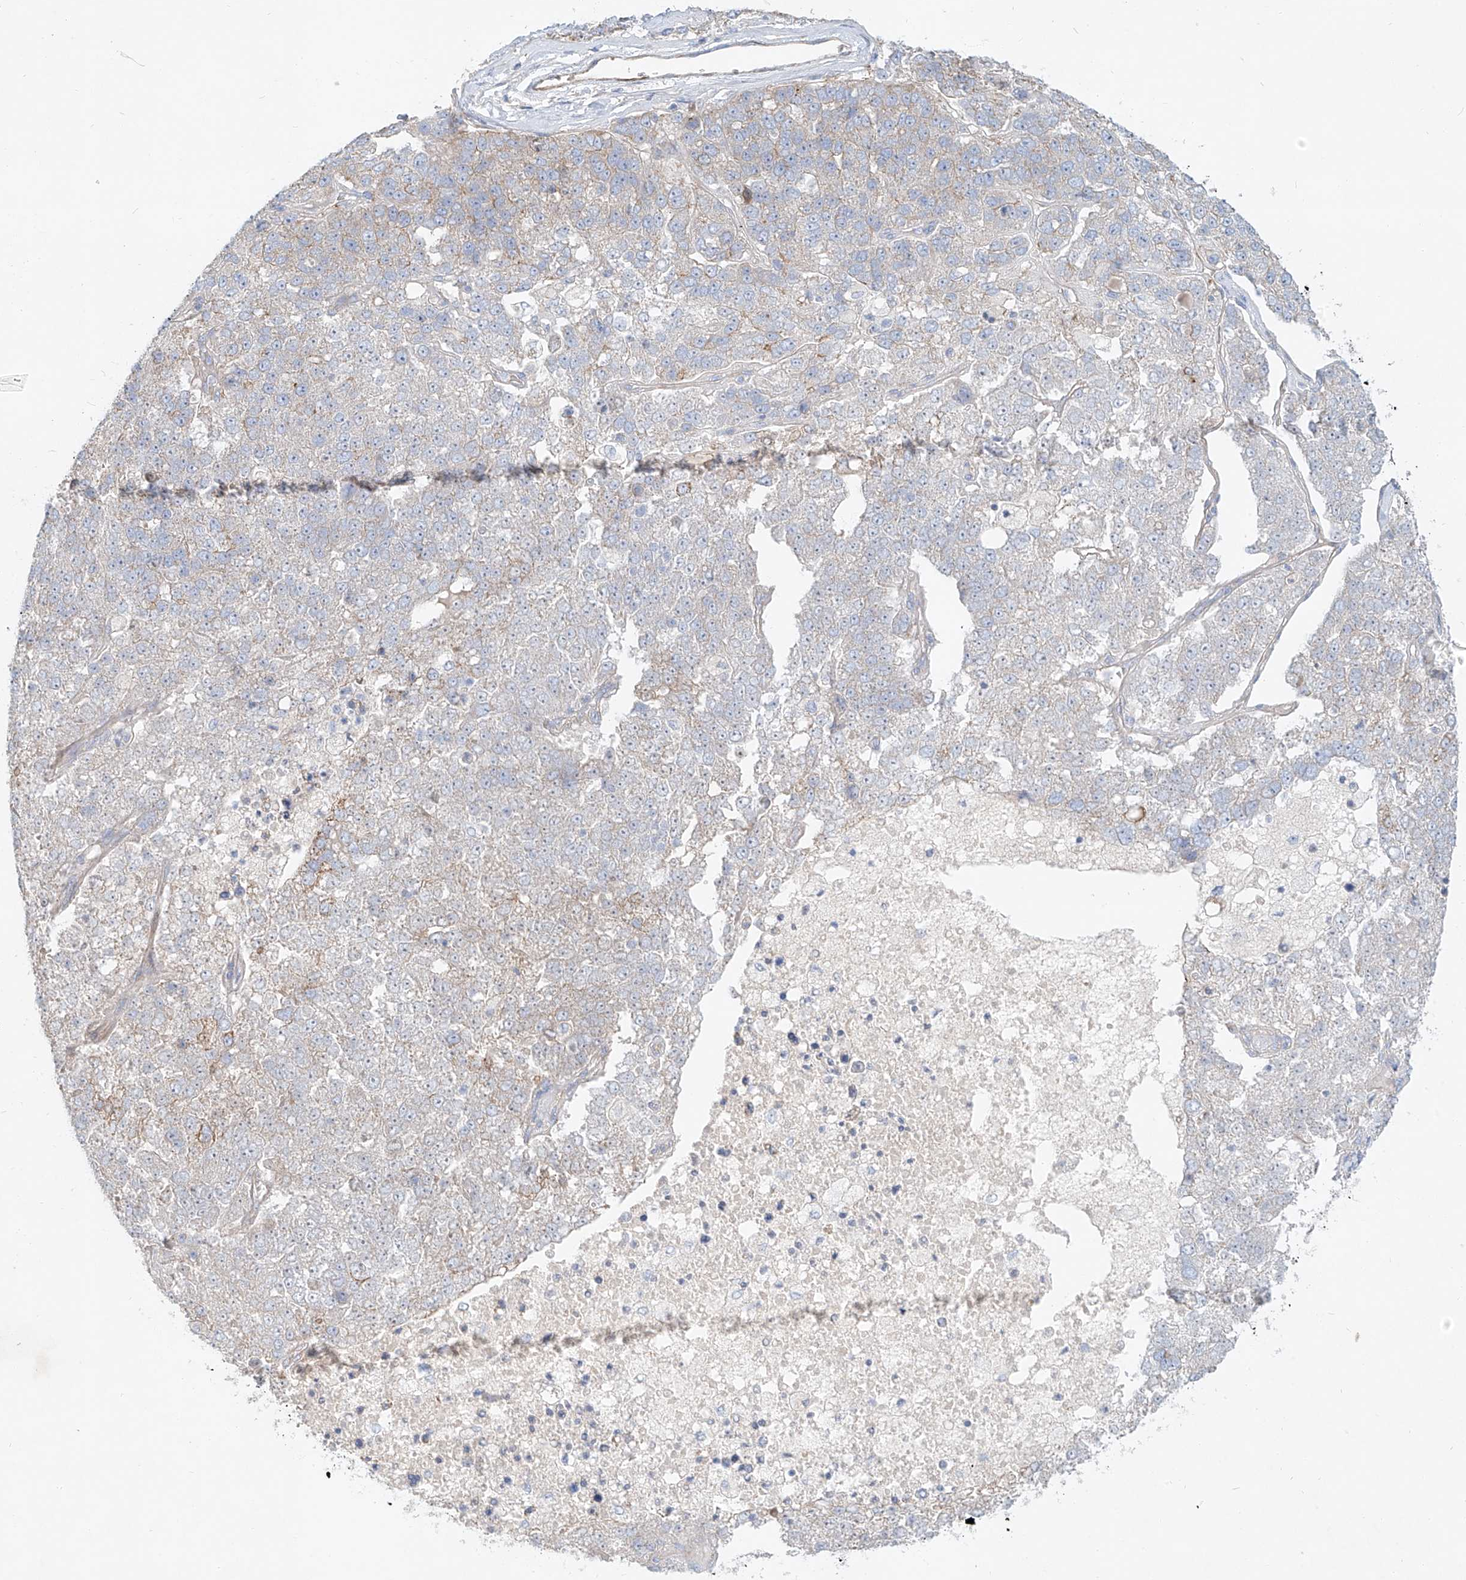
{"staining": {"intensity": "weak", "quantity": "<25%", "location": "cytoplasmic/membranous"}, "tissue": "pancreatic cancer", "cell_type": "Tumor cells", "image_type": "cancer", "snomed": [{"axis": "morphology", "description": "Adenocarcinoma, NOS"}, {"axis": "topography", "description": "Pancreas"}], "caption": "Tumor cells are negative for protein expression in human pancreatic adenocarcinoma.", "gene": "AJM1", "patient": {"sex": "female", "age": 61}}